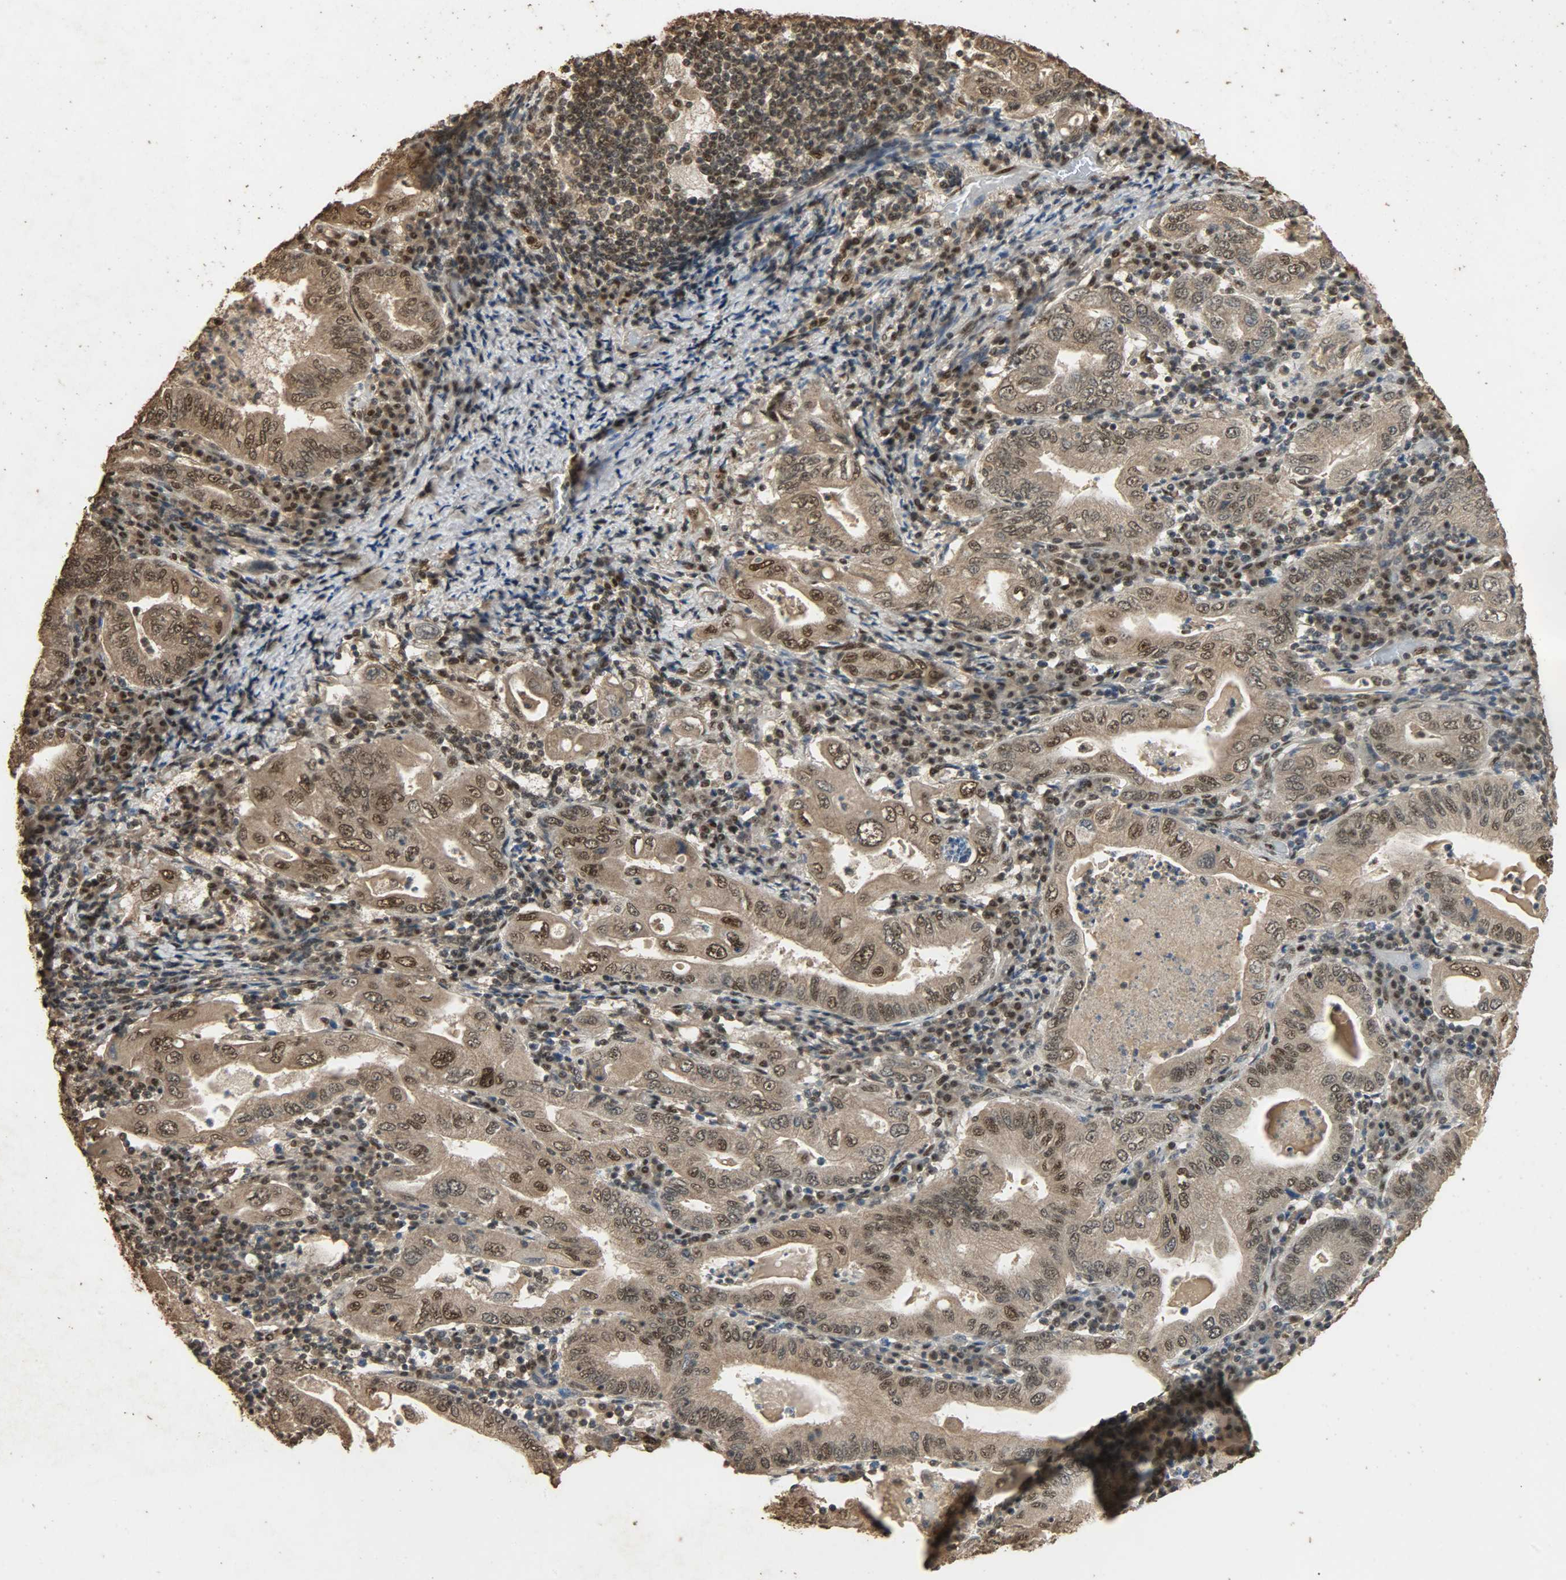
{"staining": {"intensity": "strong", "quantity": ">75%", "location": "cytoplasmic/membranous,nuclear"}, "tissue": "stomach cancer", "cell_type": "Tumor cells", "image_type": "cancer", "snomed": [{"axis": "morphology", "description": "Normal tissue, NOS"}, {"axis": "morphology", "description": "Adenocarcinoma, NOS"}, {"axis": "topography", "description": "Esophagus"}, {"axis": "topography", "description": "Stomach, upper"}, {"axis": "topography", "description": "Peripheral nerve tissue"}], "caption": "Brown immunohistochemical staining in stomach cancer reveals strong cytoplasmic/membranous and nuclear positivity in about >75% of tumor cells.", "gene": "CCNT2", "patient": {"sex": "male", "age": 62}}